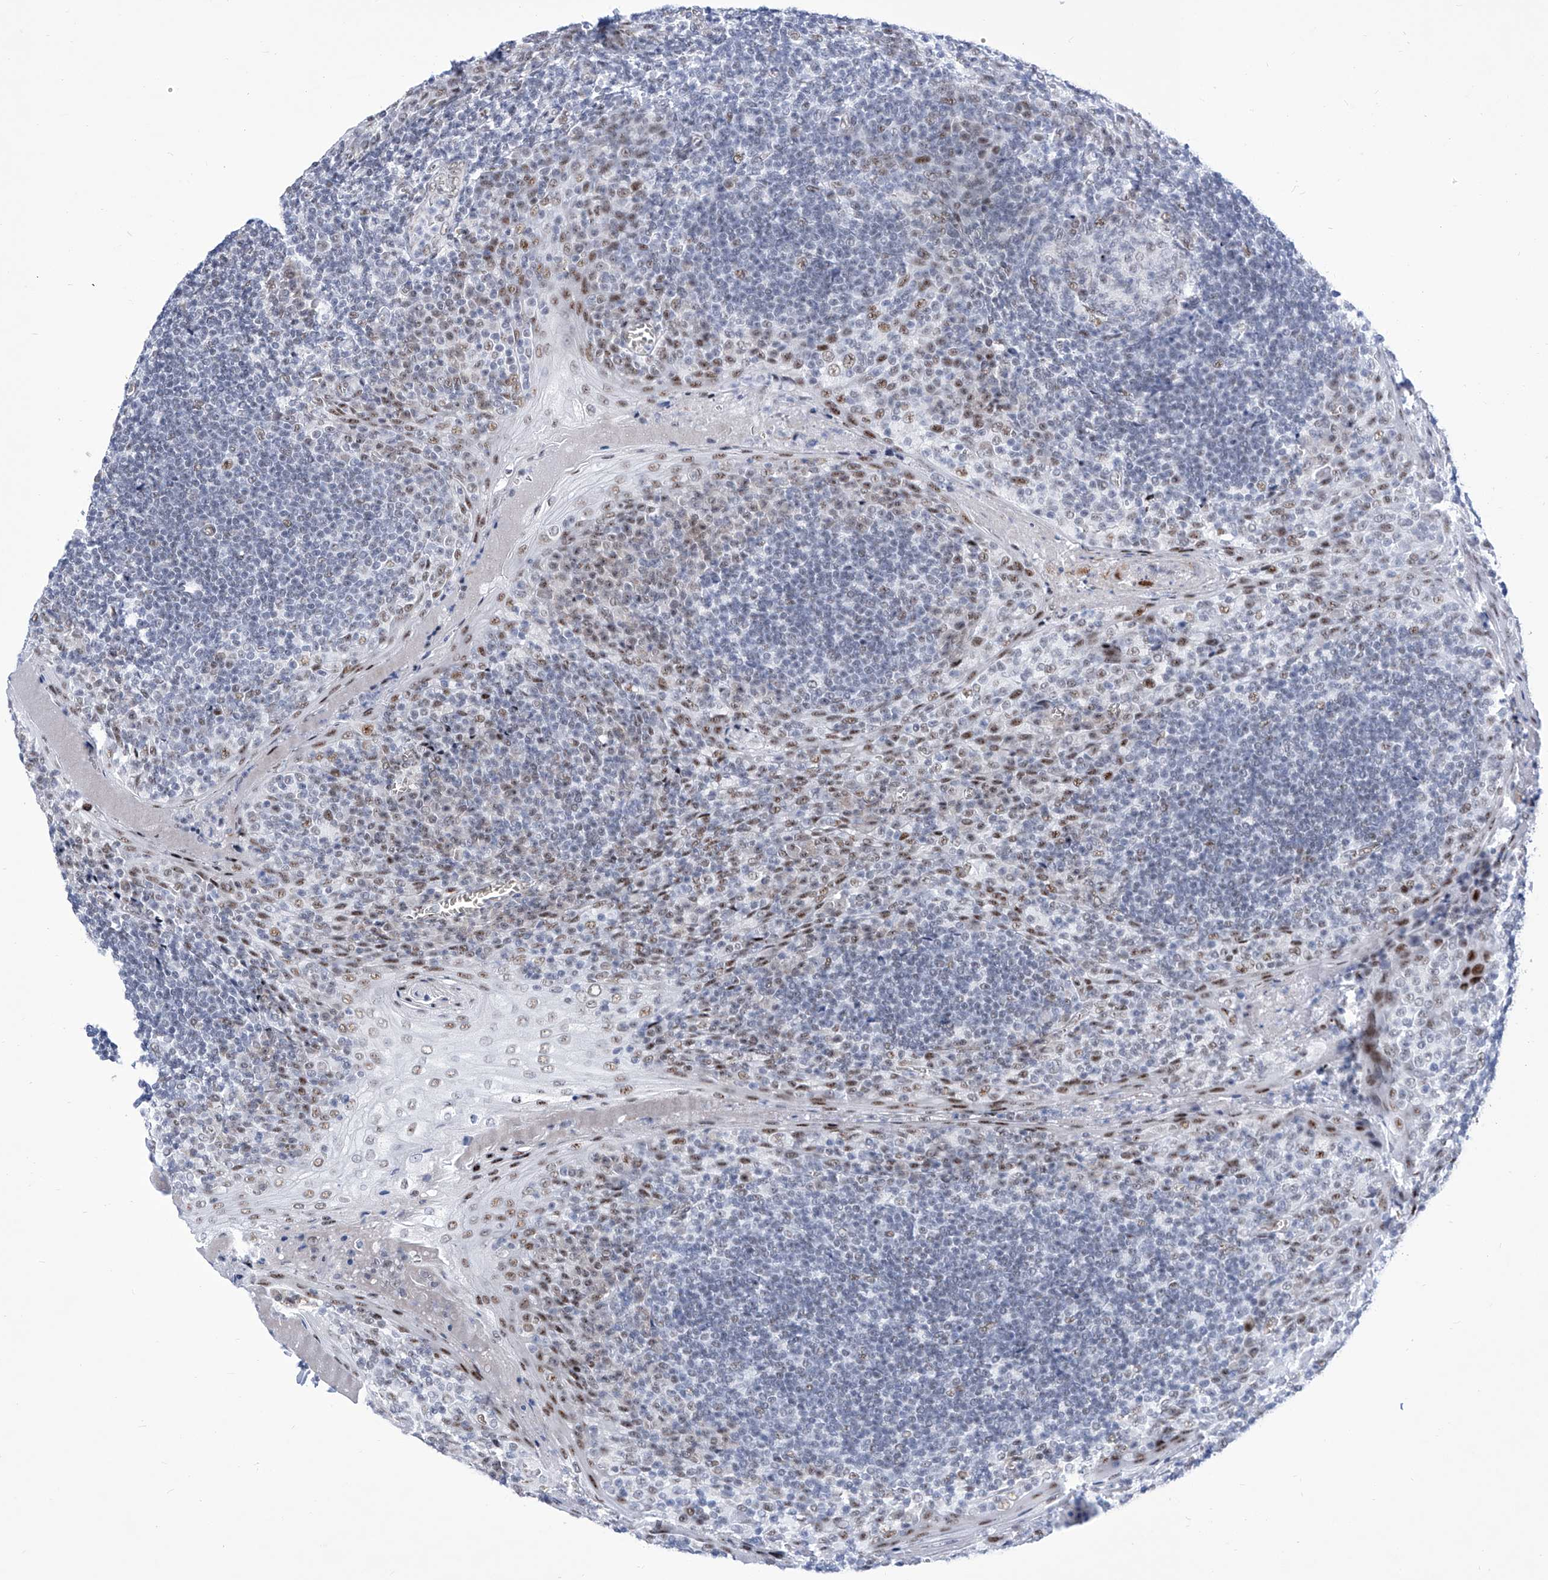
{"staining": {"intensity": "negative", "quantity": "none", "location": "none"}, "tissue": "tonsil", "cell_type": "Germinal center cells", "image_type": "normal", "snomed": [{"axis": "morphology", "description": "Normal tissue, NOS"}, {"axis": "topography", "description": "Tonsil"}], "caption": "The photomicrograph shows no significant expression in germinal center cells of tonsil.", "gene": "SART1", "patient": {"sex": "male", "age": 27}}